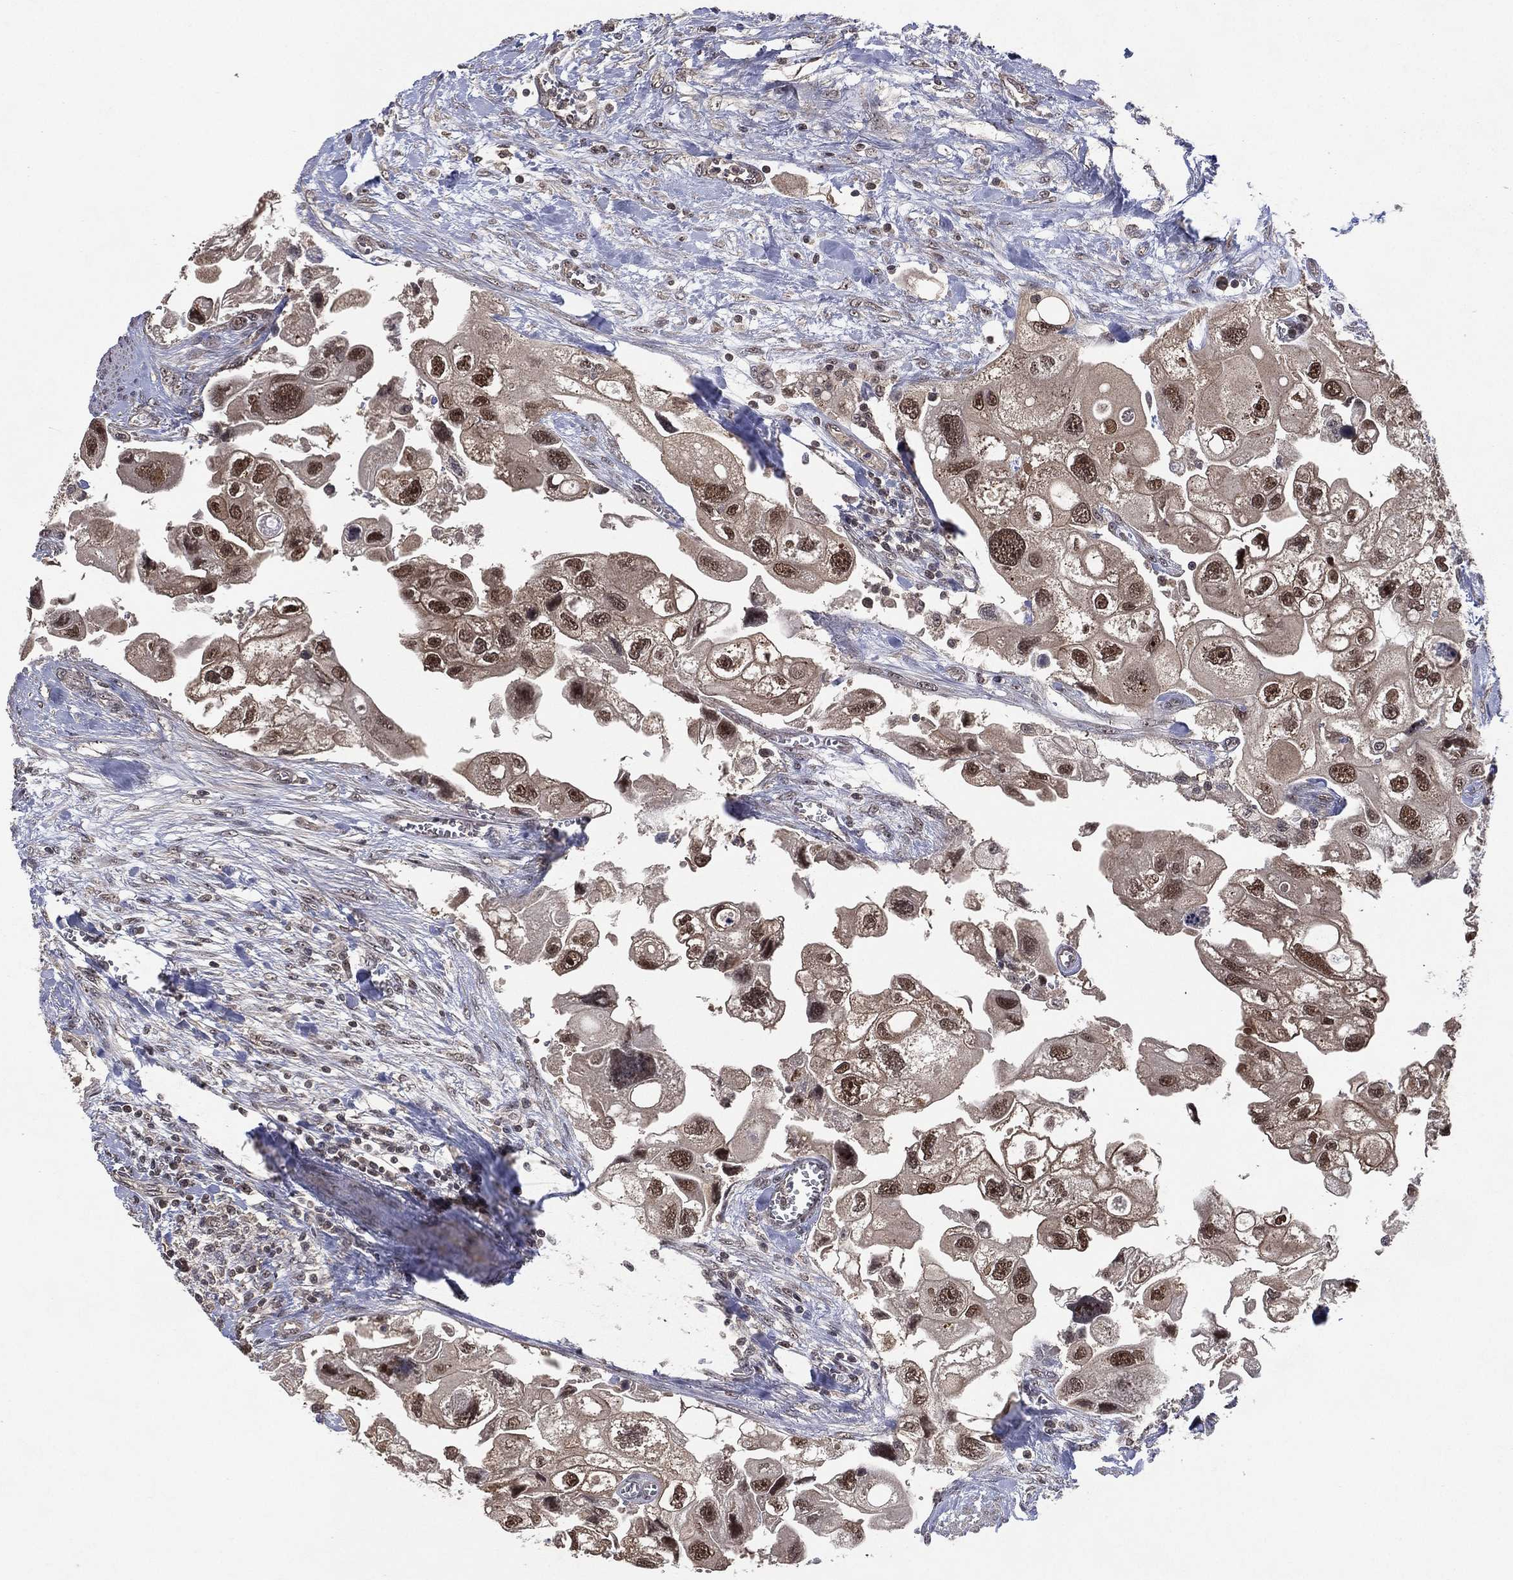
{"staining": {"intensity": "moderate", "quantity": "<25%", "location": "nuclear"}, "tissue": "urothelial cancer", "cell_type": "Tumor cells", "image_type": "cancer", "snomed": [{"axis": "morphology", "description": "Urothelial carcinoma, High grade"}, {"axis": "topography", "description": "Urinary bladder"}], "caption": "Immunohistochemical staining of human urothelial cancer reveals low levels of moderate nuclear protein positivity in approximately <25% of tumor cells. (Stains: DAB (3,3'-diaminobenzidine) in brown, nuclei in blue, Microscopy: brightfield microscopy at high magnification).", "gene": "NELFCD", "patient": {"sex": "male", "age": 59}}